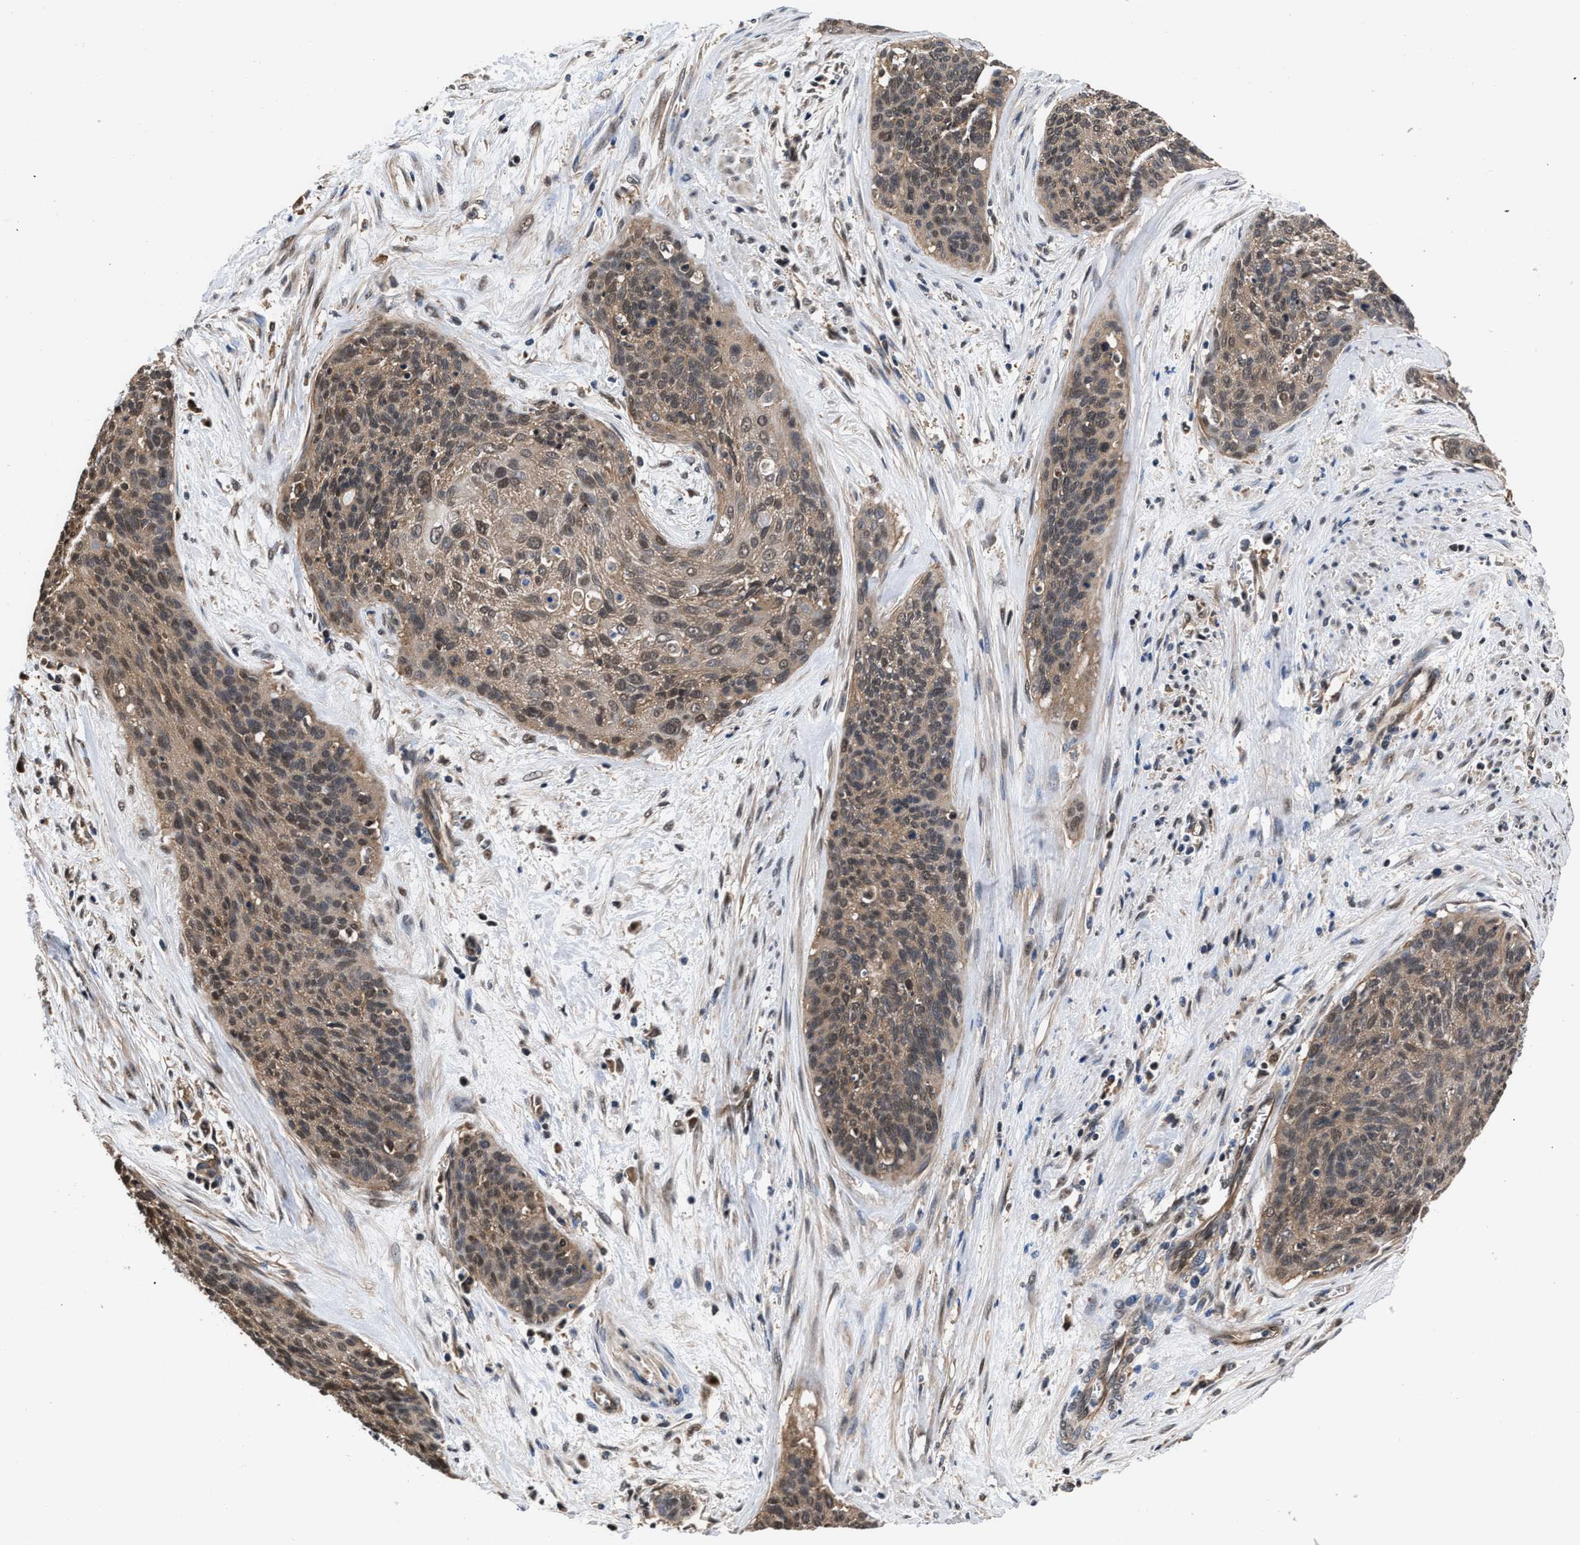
{"staining": {"intensity": "weak", "quantity": ">75%", "location": "cytoplasmic/membranous,nuclear"}, "tissue": "cervical cancer", "cell_type": "Tumor cells", "image_type": "cancer", "snomed": [{"axis": "morphology", "description": "Squamous cell carcinoma, NOS"}, {"axis": "topography", "description": "Cervix"}], "caption": "This micrograph displays cervical cancer stained with immunohistochemistry to label a protein in brown. The cytoplasmic/membranous and nuclear of tumor cells show weak positivity for the protein. Nuclei are counter-stained blue.", "gene": "SCAI", "patient": {"sex": "female", "age": 55}}